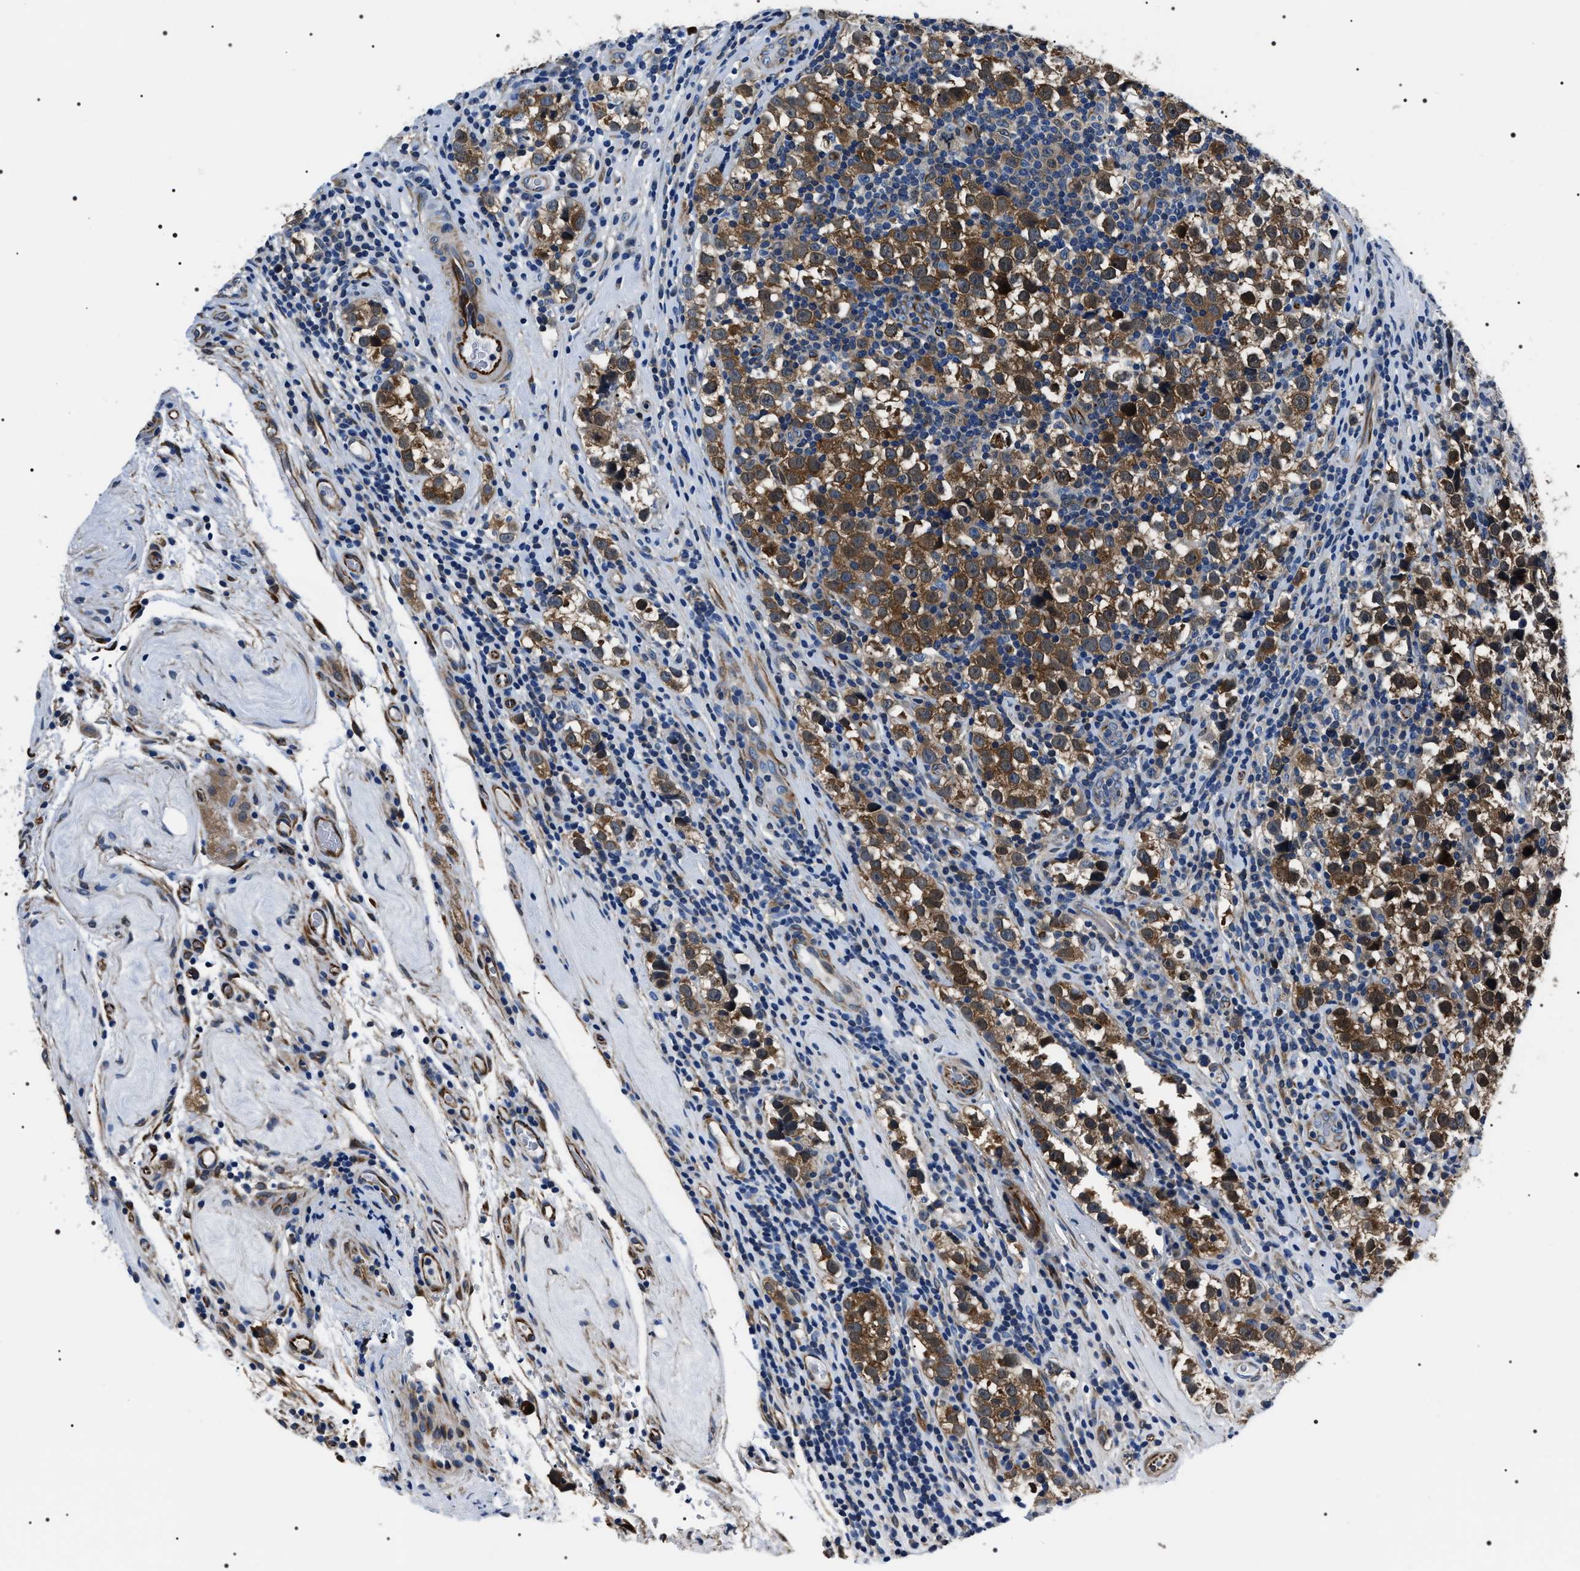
{"staining": {"intensity": "moderate", "quantity": ">75%", "location": "cytoplasmic/membranous"}, "tissue": "testis cancer", "cell_type": "Tumor cells", "image_type": "cancer", "snomed": [{"axis": "morphology", "description": "Normal tissue, NOS"}, {"axis": "morphology", "description": "Seminoma, NOS"}, {"axis": "topography", "description": "Testis"}], "caption": "Tumor cells demonstrate medium levels of moderate cytoplasmic/membranous positivity in about >75% of cells in human testis cancer.", "gene": "BAG2", "patient": {"sex": "male", "age": 43}}